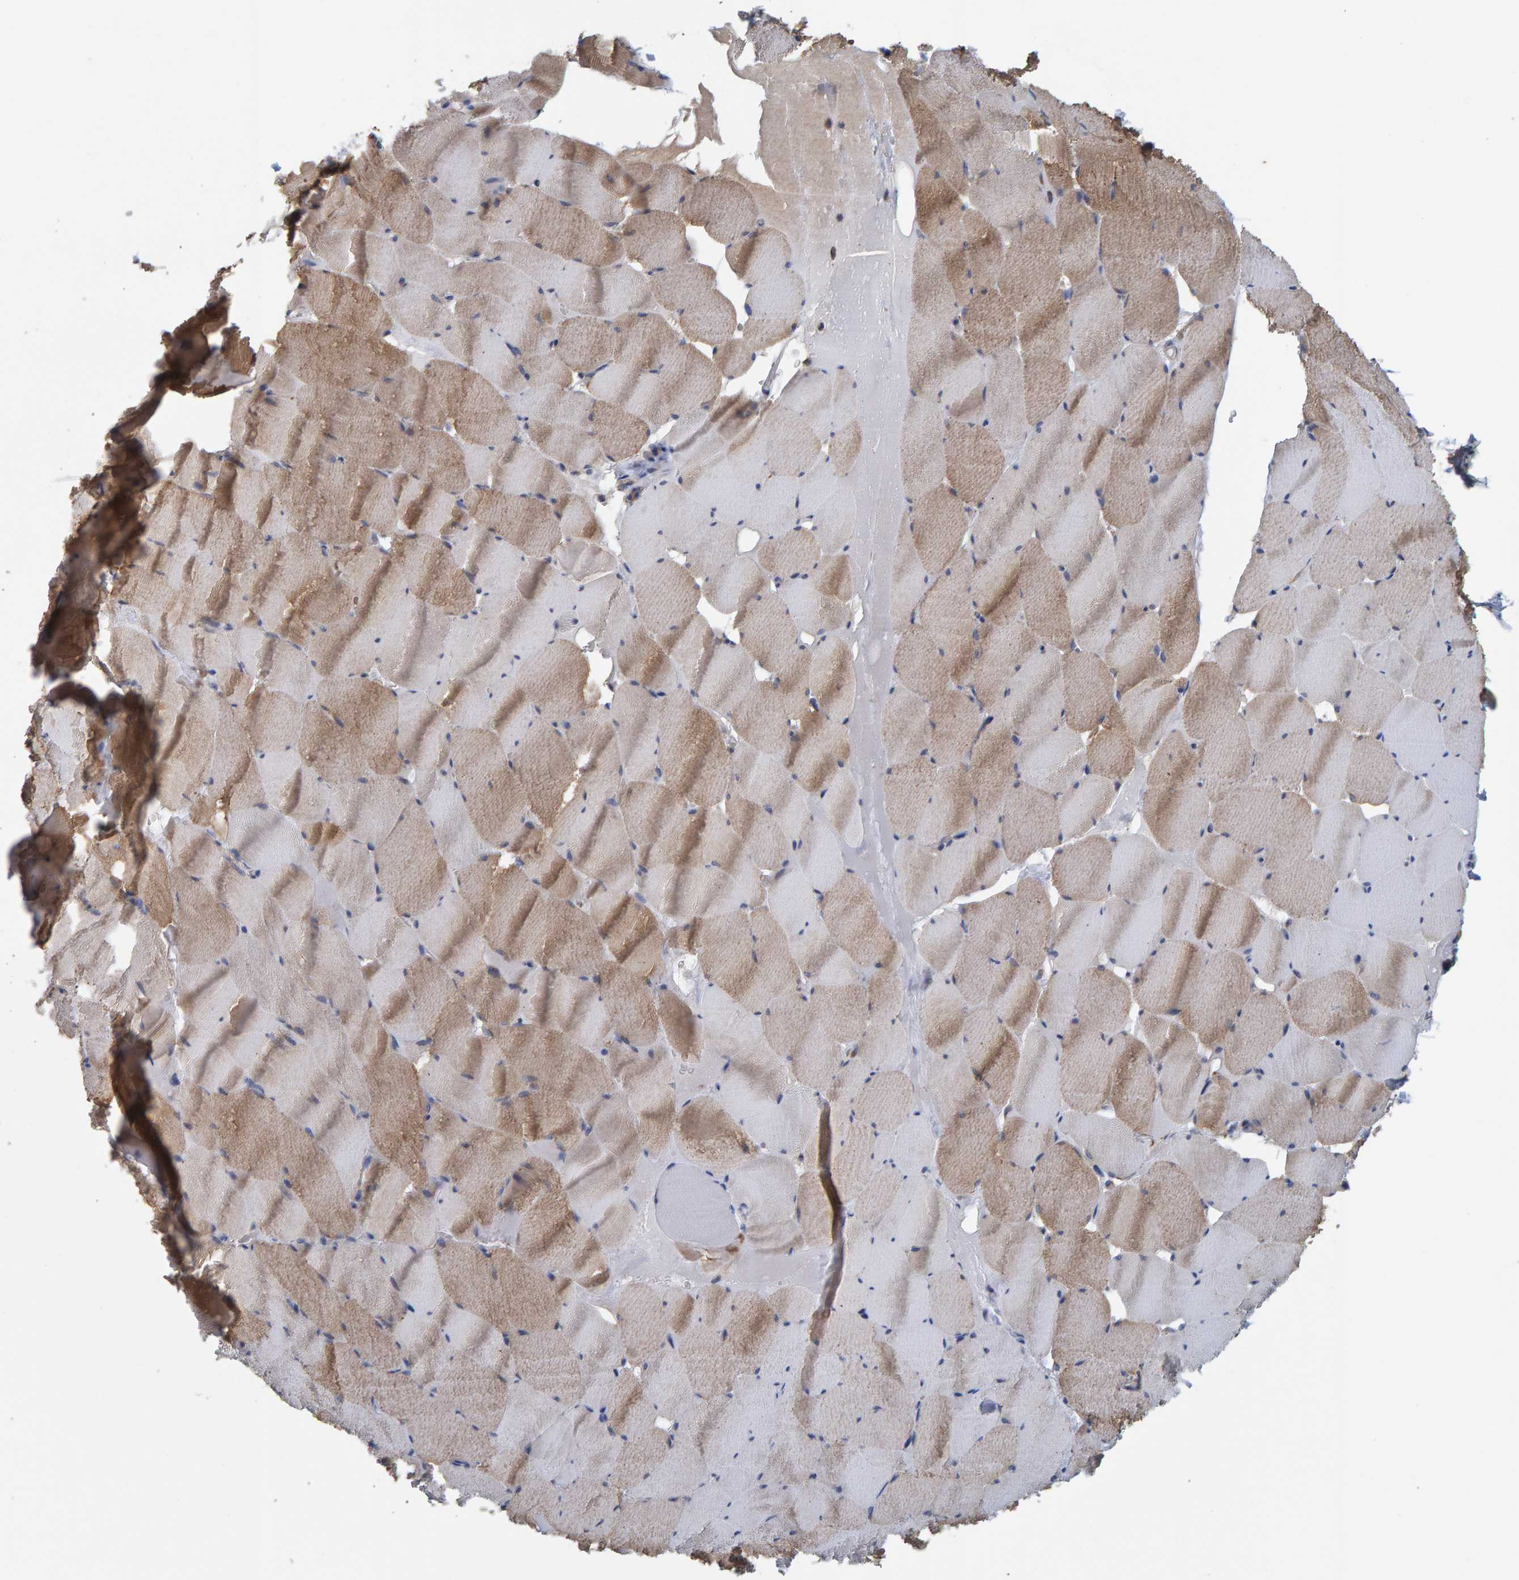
{"staining": {"intensity": "moderate", "quantity": ">75%", "location": "cytoplasmic/membranous"}, "tissue": "skeletal muscle", "cell_type": "Myocytes", "image_type": "normal", "snomed": [{"axis": "morphology", "description": "Normal tissue, NOS"}, {"axis": "topography", "description": "Skeletal muscle"}], "caption": "Immunohistochemical staining of unremarkable human skeletal muscle exhibits >75% levels of moderate cytoplasmic/membranous protein staining in about >75% of myocytes.", "gene": "LRSAM1", "patient": {"sex": "male", "age": 62}}